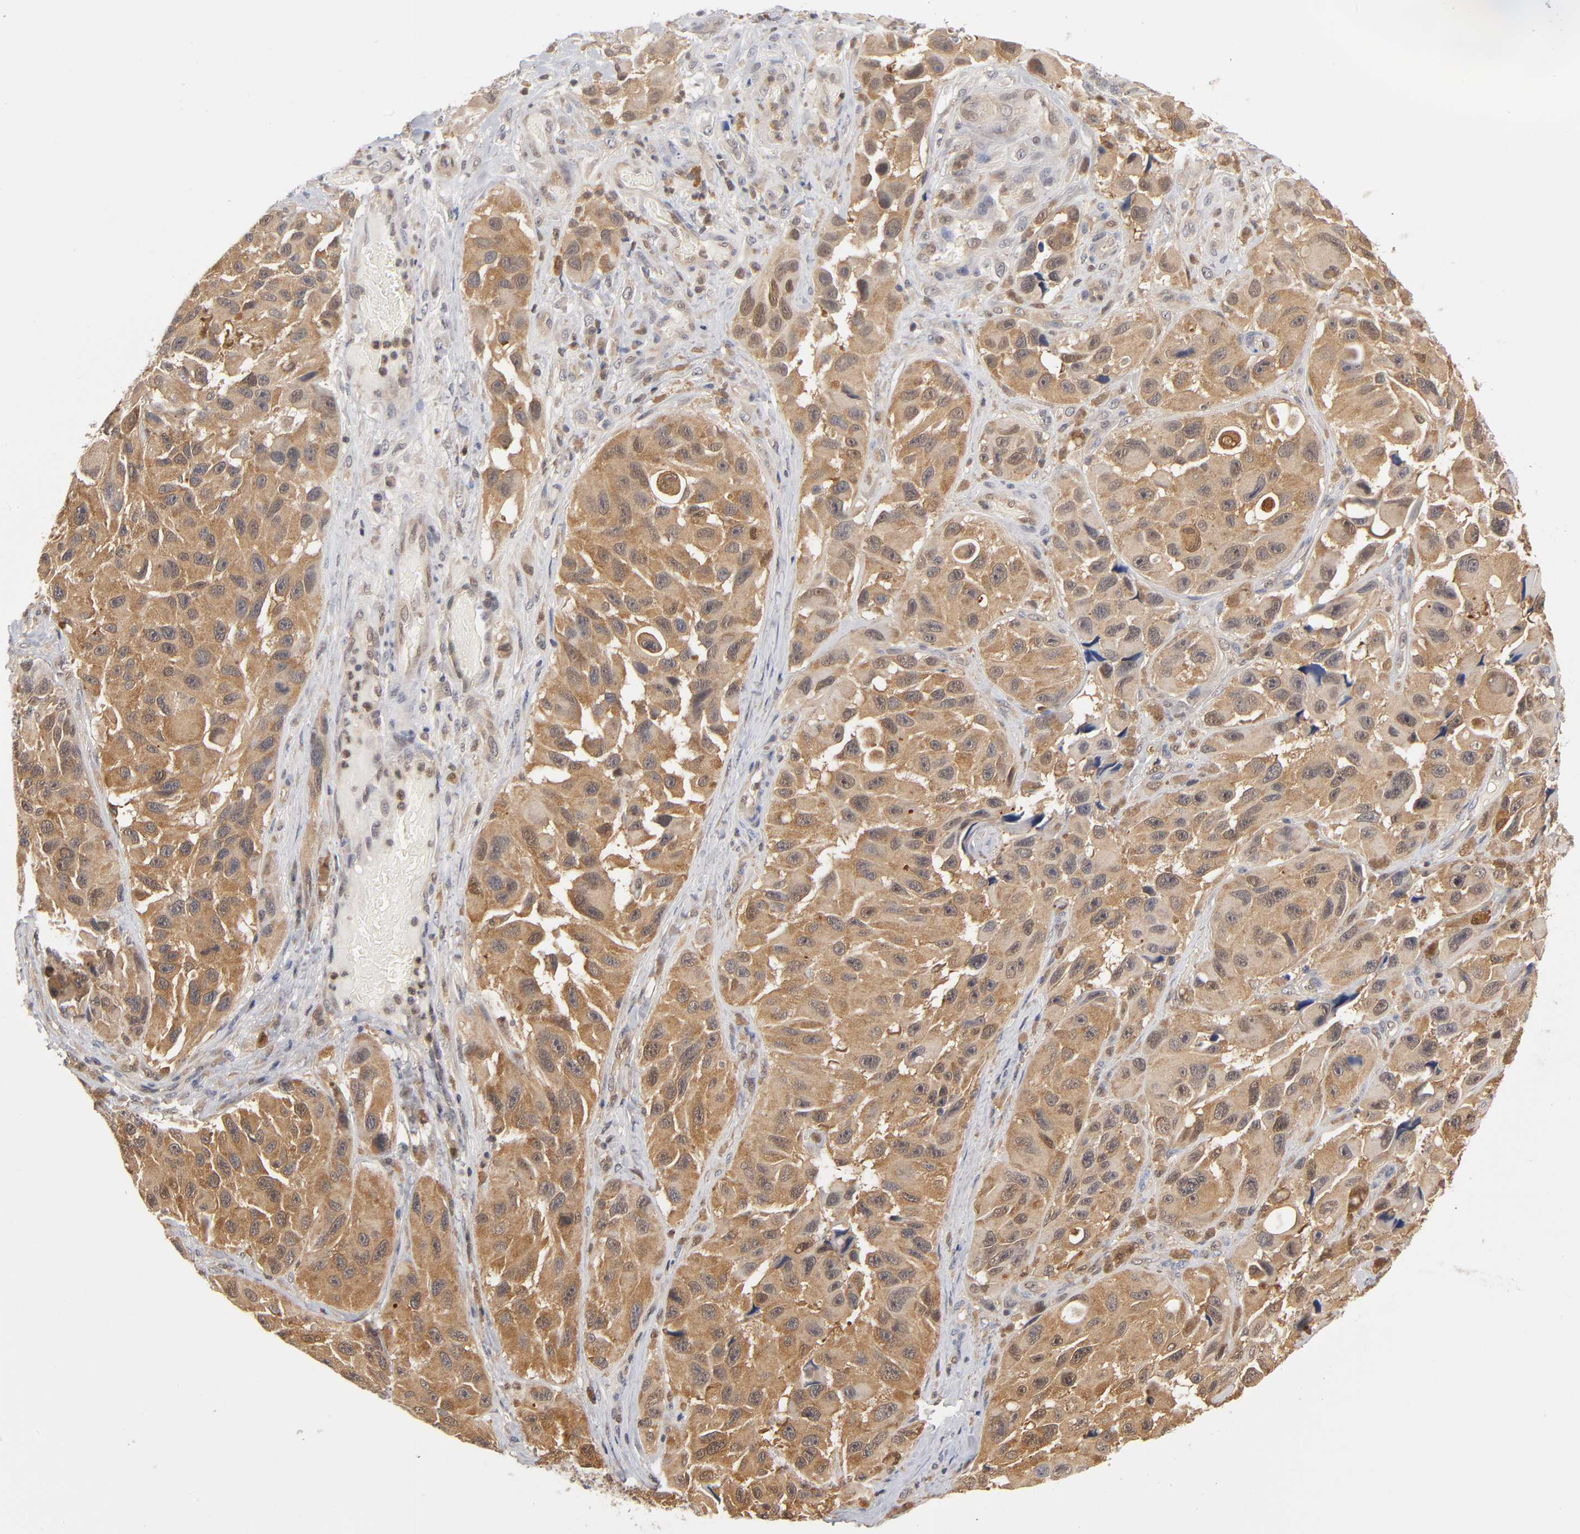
{"staining": {"intensity": "strong", "quantity": ">75%", "location": "cytoplasmic/membranous"}, "tissue": "melanoma", "cell_type": "Tumor cells", "image_type": "cancer", "snomed": [{"axis": "morphology", "description": "Malignant melanoma, NOS"}, {"axis": "topography", "description": "Skin"}], "caption": "A high amount of strong cytoplasmic/membranous positivity is appreciated in about >75% of tumor cells in melanoma tissue.", "gene": "DFFB", "patient": {"sex": "female", "age": 73}}